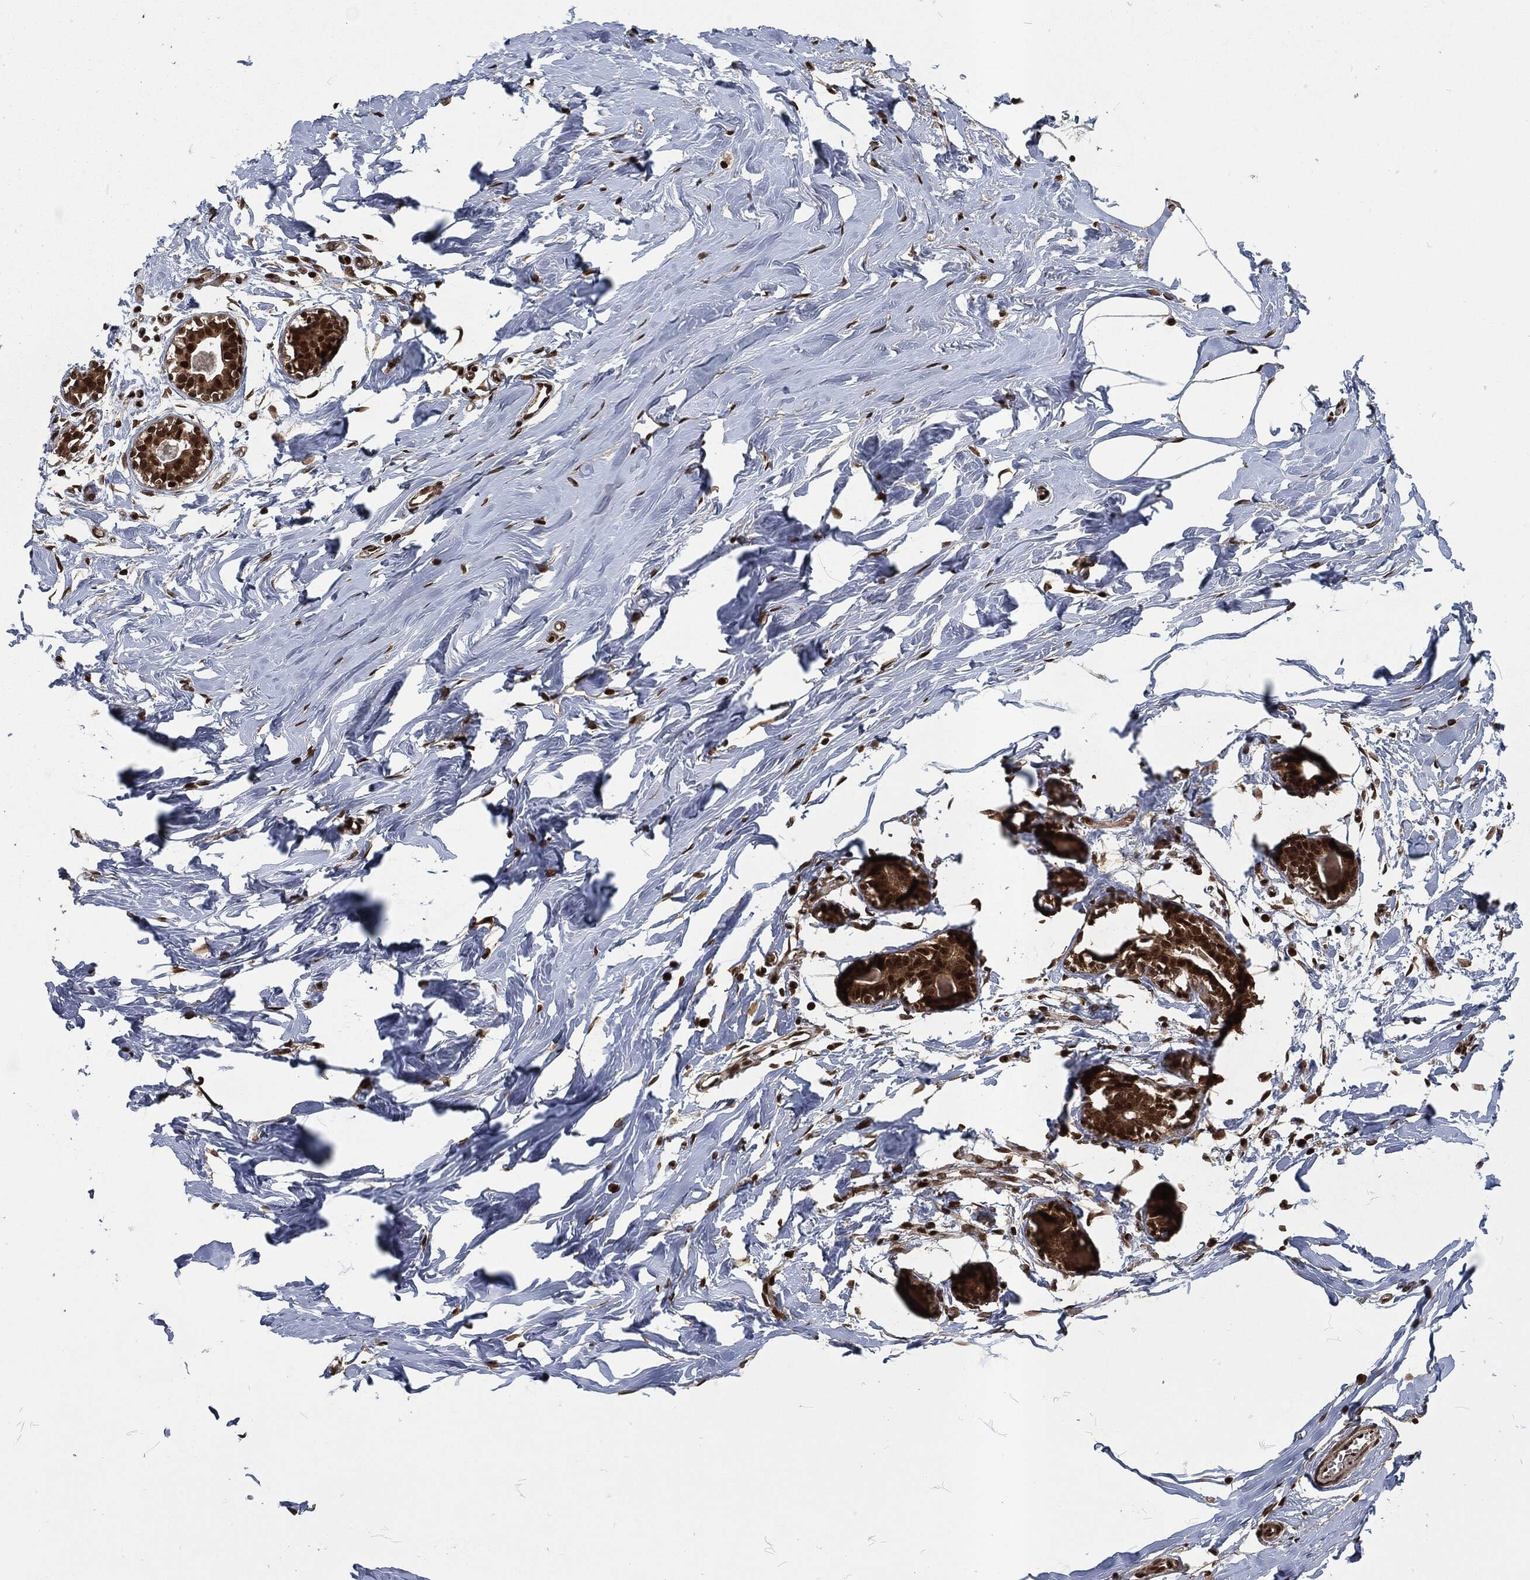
{"staining": {"intensity": "strong", "quantity": ">75%", "location": "nuclear"}, "tissue": "breast", "cell_type": "Adipocytes", "image_type": "normal", "snomed": [{"axis": "morphology", "description": "Normal tissue, NOS"}, {"axis": "morphology", "description": "Lobular carcinoma, in situ"}, {"axis": "topography", "description": "Breast"}], "caption": "High-magnification brightfield microscopy of unremarkable breast stained with DAB (3,3'-diaminobenzidine) (brown) and counterstained with hematoxylin (blue). adipocytes exhibit strong nuclear staining is present in approximately>75% of cells. (IHC, brightfield microscopy, high magnification).", "gene": "NGRN", "patient": {"sex": "female", "age": 35}}